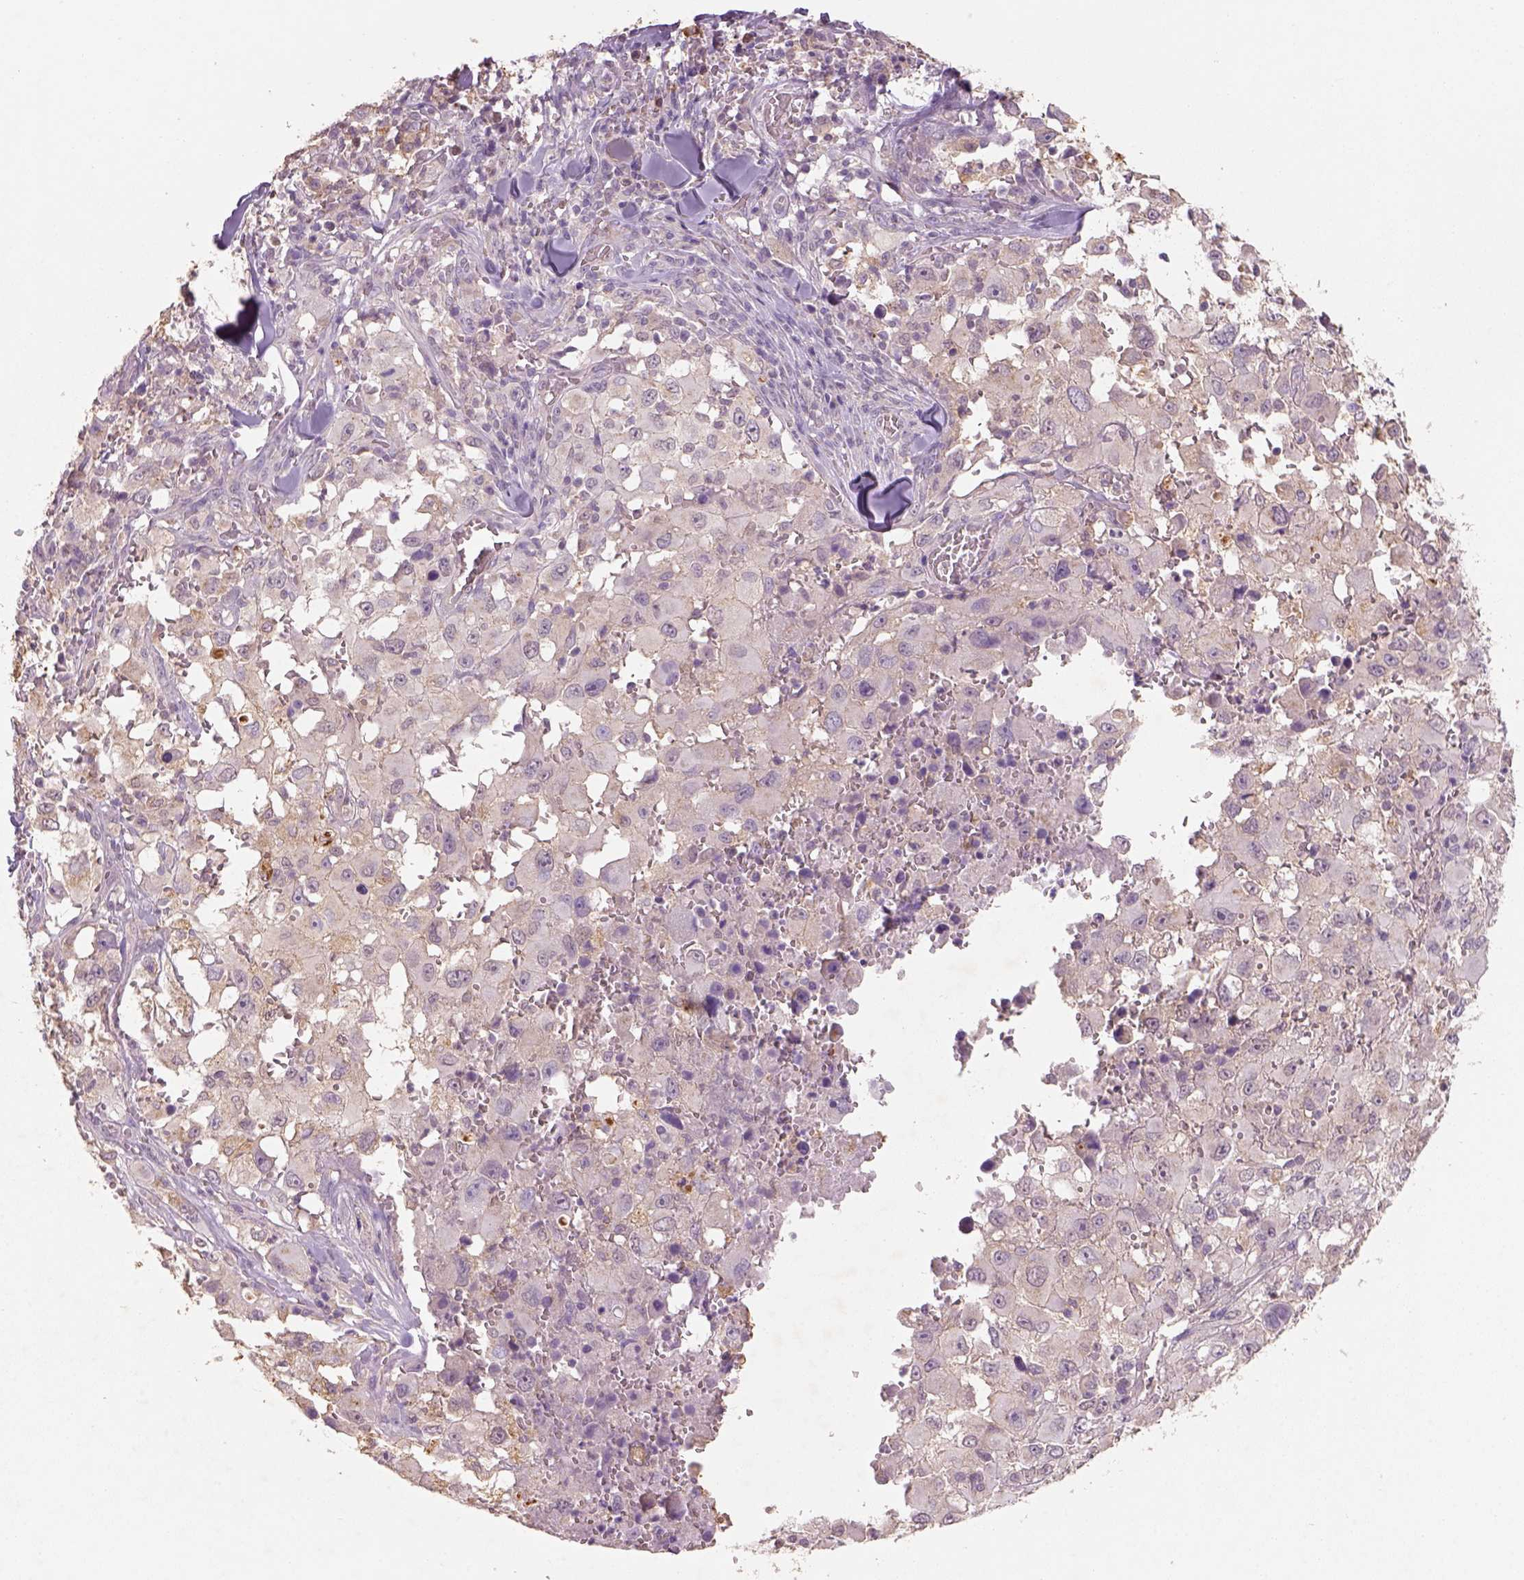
{"staining": {"intensity": "negative", "quantity": "none", "location": "none"}, "tissue": "melanoma", "cell_type": "Tumor cells", "image_type": "cancer", "snomed": [{"axis": "morphology", "description": "Malignant melanoma, Metastatic site"}, {"axis": "topography", "description": "Lymph node"}], "caption": "High magnification brightfield microscopy of melanoma stained with DAB (3,3'-diaminobenzidine) (brown) and counterstained with hematoxylin (blue): tumor cells show no significant positivity.", "gene": "AP2B1", "patient": {"sex": "male", "age": 50}}